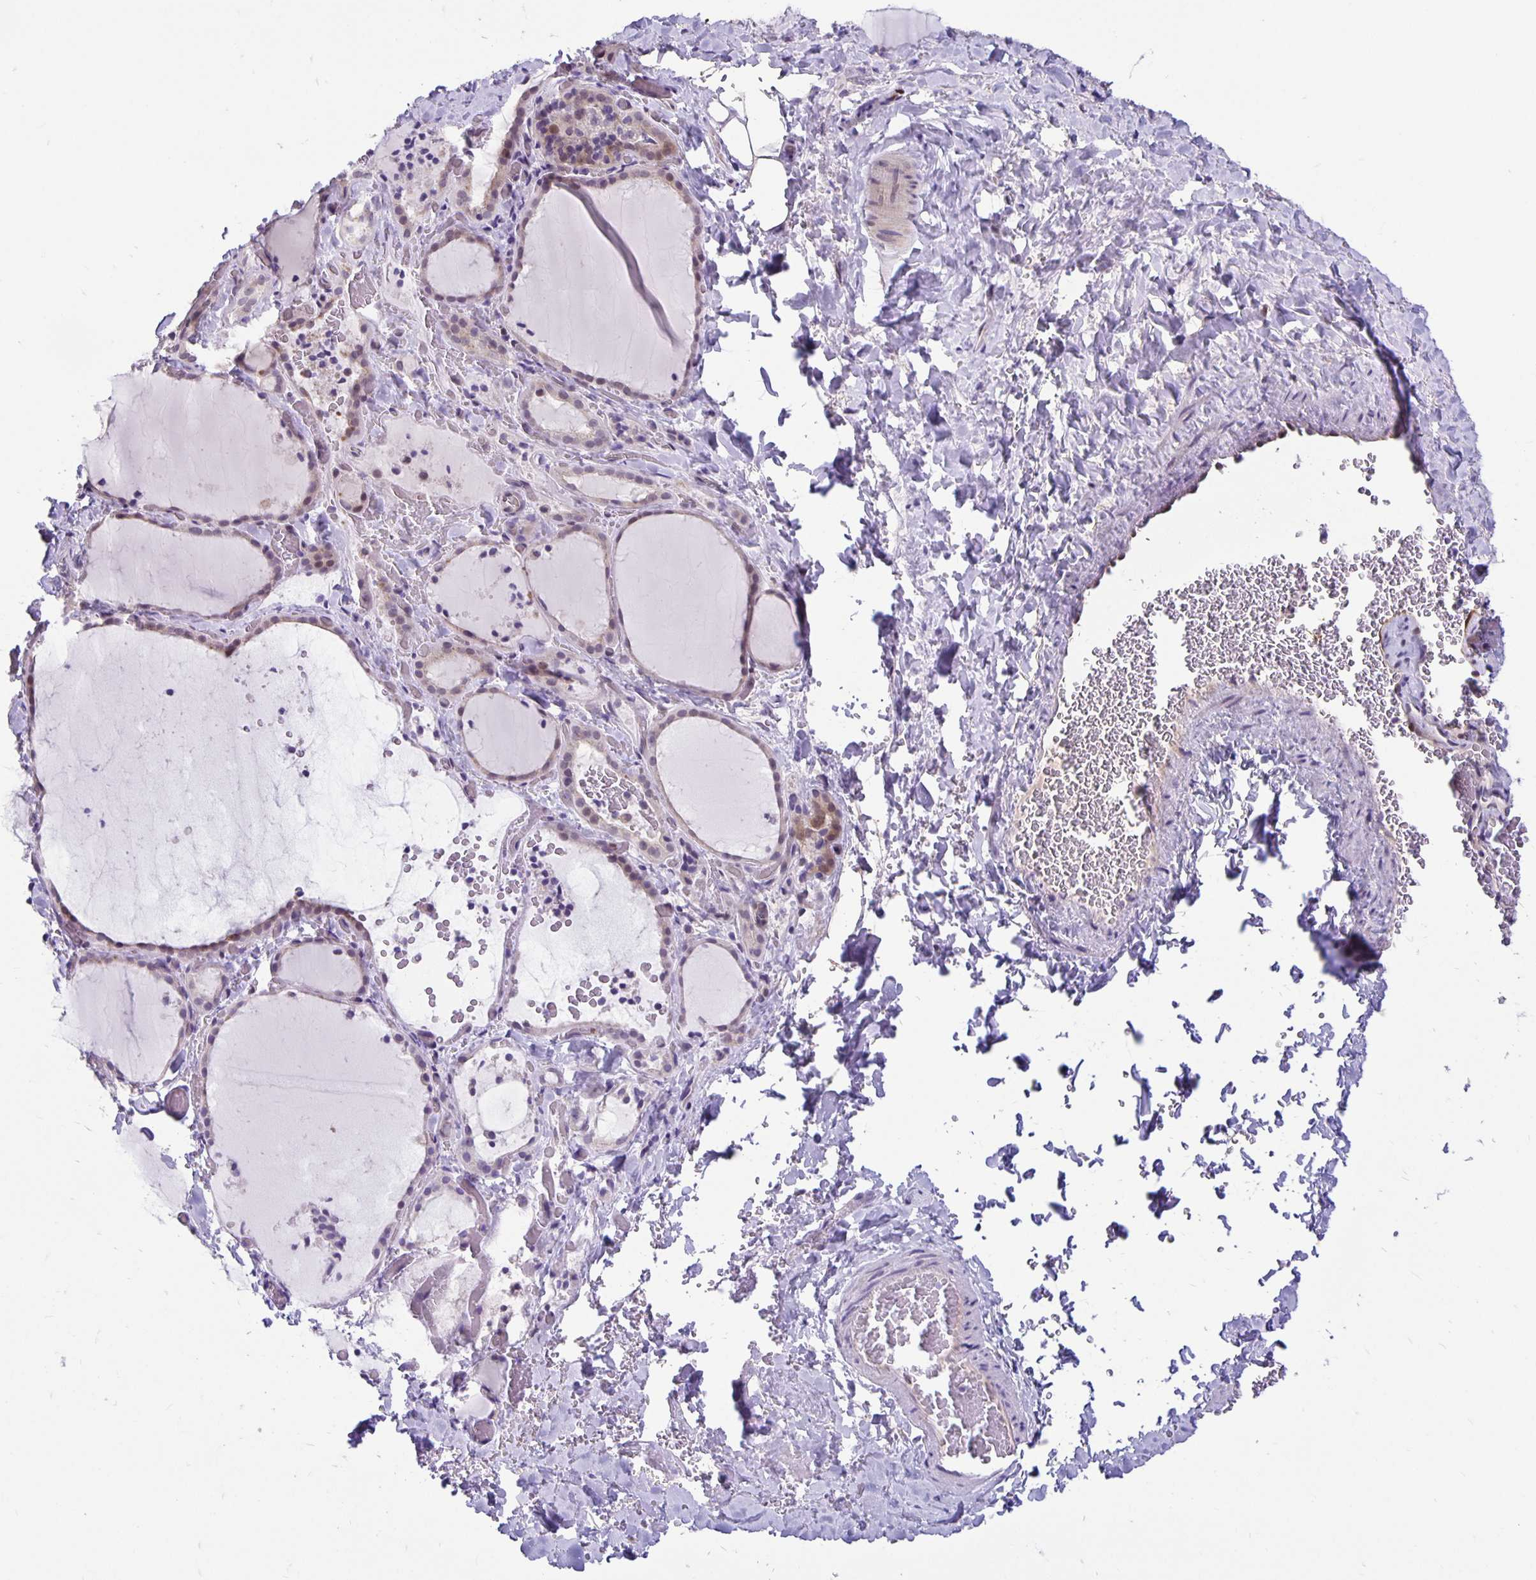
{"staining": {"intensity": "weak", "quantity": "<25%", "location": "nuclear"}, "tissue": "thyroid gland", "cell_type": "Glandular cells", "image_type": "normal", "snomed": [{"axis": "morphology", "description": "Normal tissue, NOS"}, {"axis": "topography", "description": "Thyroid gland"}], "caption": "Immunohistochemical staining of unremarkable thyroid gland displays no significant expression in glandular cells. The staining was performed using DAB (3,3'-diaminobenzidine) to visualize the protein expression in brown, while the nuclei were stained in blue with hematoxylin (Magnification: 20x).", "gene": "TAX1BP3", "patient": {"sex": "female", "age": 22}}